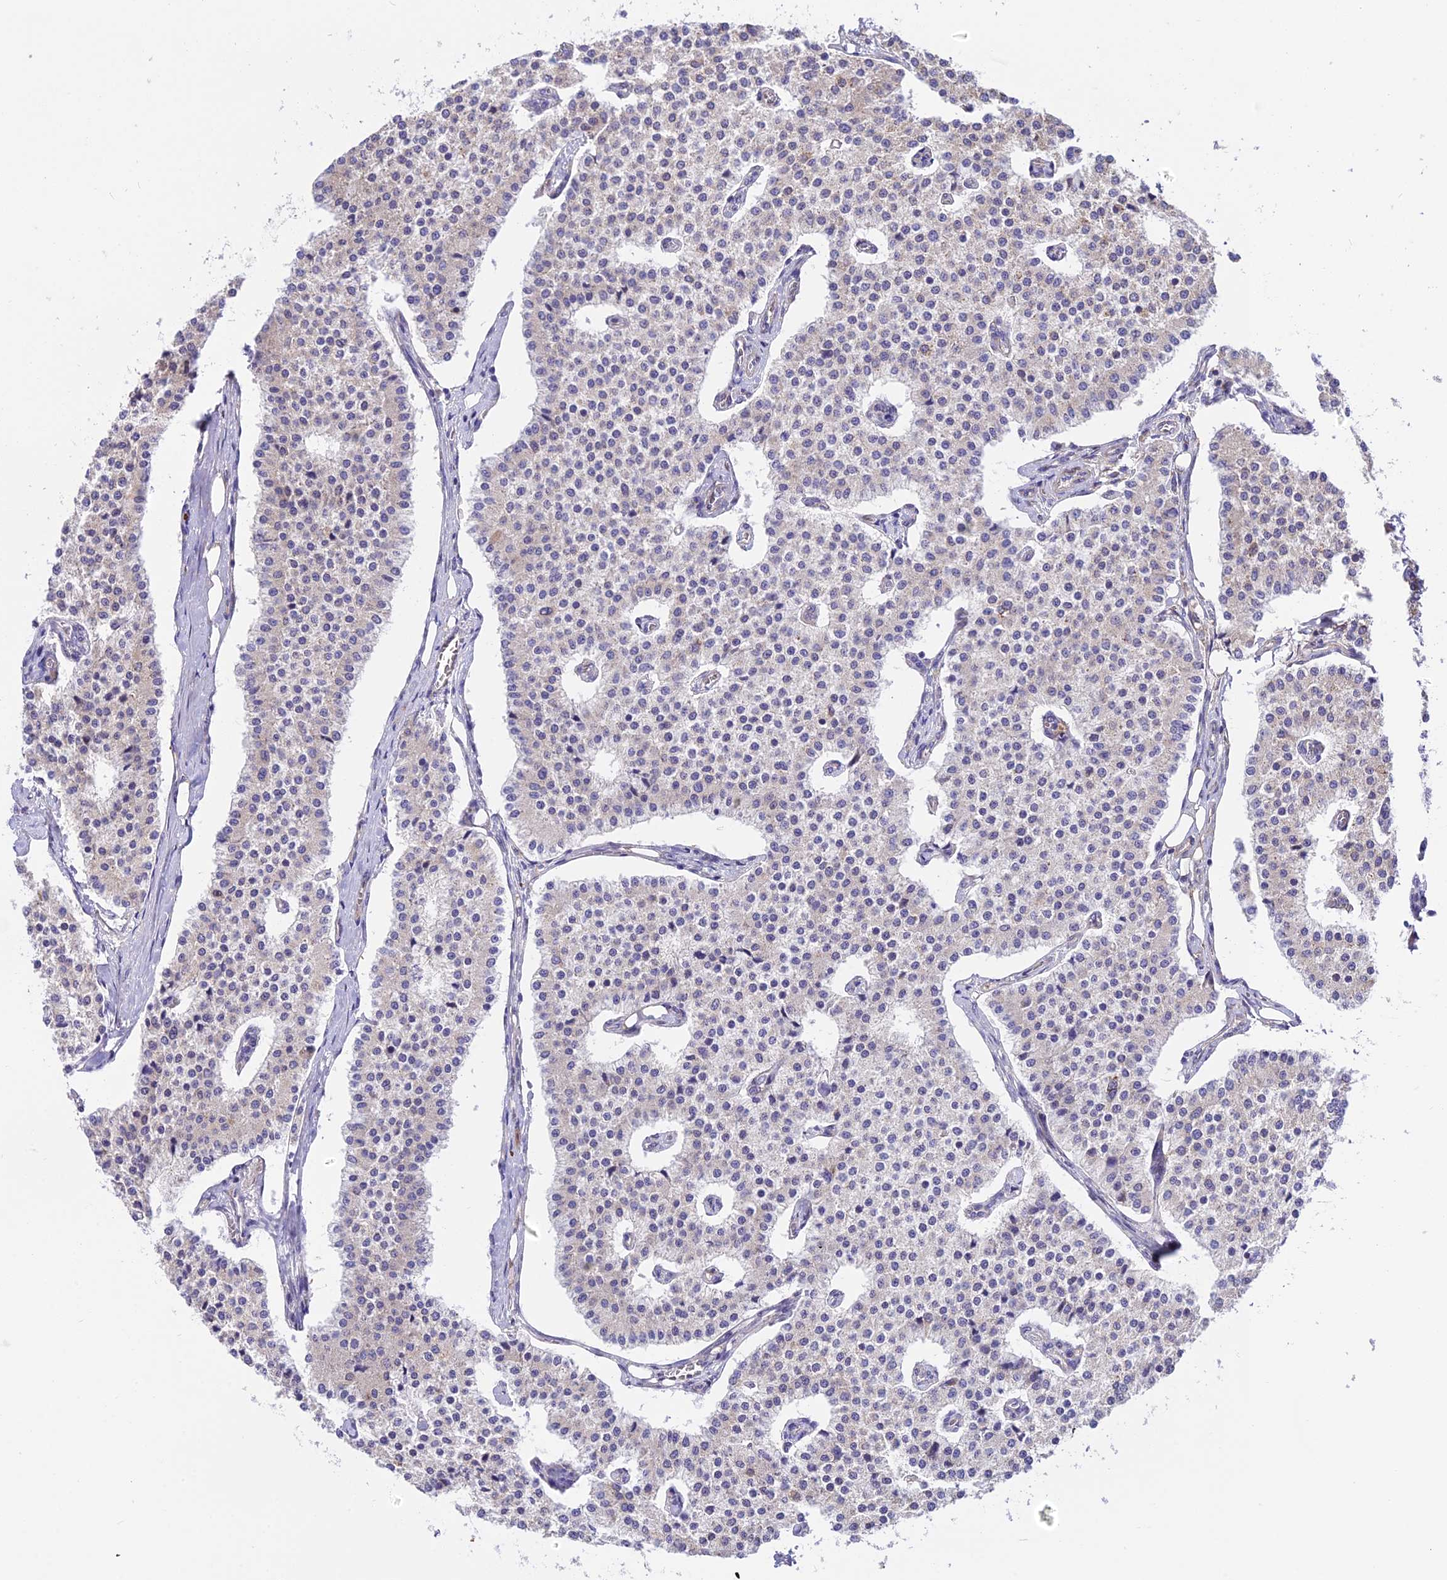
{"staining": {"intensity": "negative", "quantity": "none", "location": "none"}, "tissue": "carcinoid", "cell_type": "Tumor cells", "image_type": "cancer", "snomed": [{"axis": "morphology", "description": "Carcinoid, malignant, NOS"}, {"axis": "topography", "description": "Colon"}], "caption": "Immunohistochemistry (IHC) micrograph of human malignant carcinoid stained for a protein (brown), which displays no expression in tumor cells. The staining was performed using DAB (3,3'-diaminobenzidine) to visualize the protein expression in brown, while the nuclei were stained in blue with hematoxylin (Magnification: 20x).", "gene": "TRIM43B", "patient": {"sex": "female", "age": 52}}